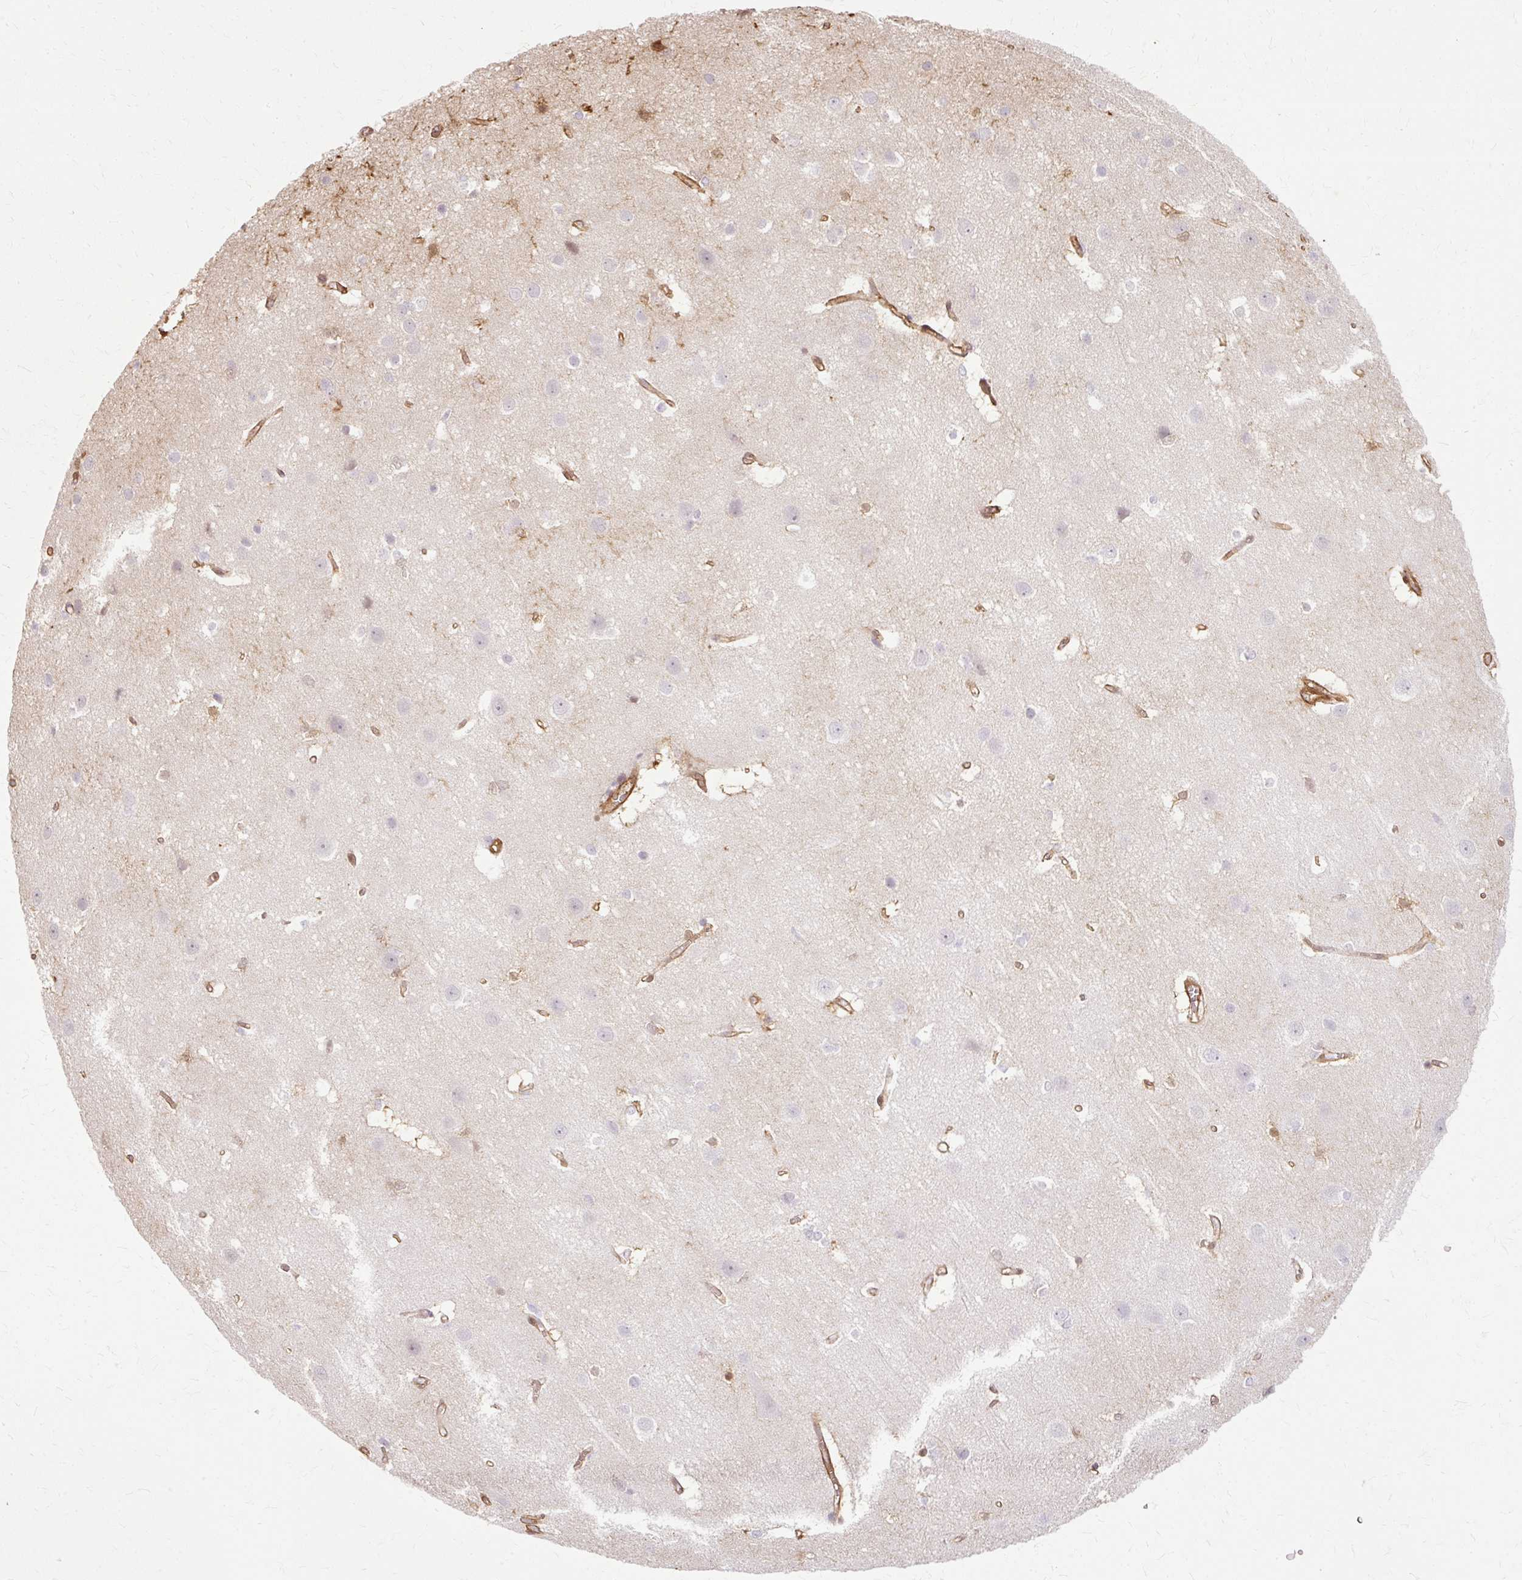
{"staining": {"intensity": "moderate", "quantity": ">75%", "location": "cytoplasmic/membranous"}, "tissue": "cerebral cortex", "cell_type": "Endothelial cells", "image_type": "normal", "snomed": [{"axis": "morphology", "description": "Normal tissue, NOS"}, {"axis": "topography", "description": "Cerebral cortex"}], "caption": "This image demonstrates normal cerebral cortex stained with immunohistochemistry to label a protein in brown. The cytoplasmic/membranous of endothelial cells show moderate positivity for the protein. Nuclei are counter-stained blue.", "gene": "CNN3", "patient": {"sex": "male", "age": 37}}